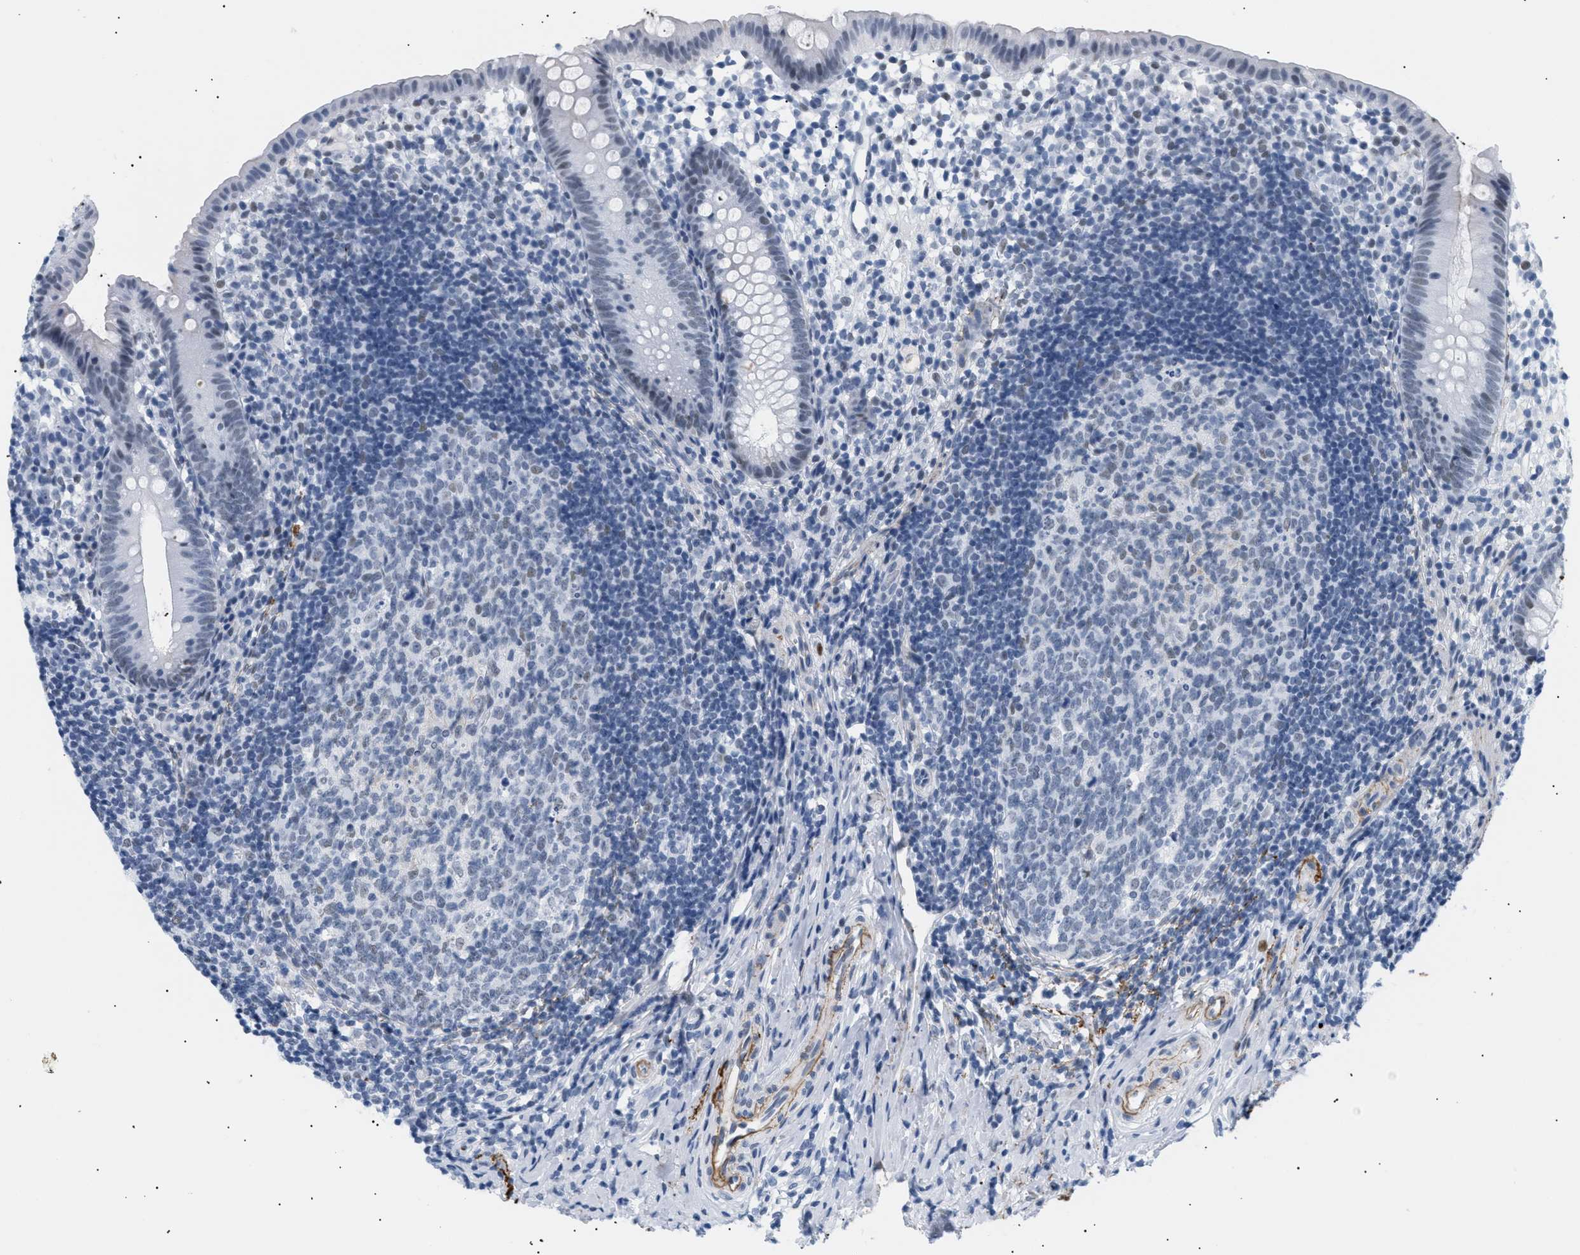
{"staining": {"intensity": "negative", "quantity": "none", "location": "none"}, "tissue": "appendix", "cell_type": "Glandular cells", "image_type": "normal", "snomed": [{"axis": "morphology", "description": "Normal tissue, NOS"}, {"axis": "topography", "description": "Appendix"}], "caption": "Immunohistochemical staining of normal appendix reveals no significant staining in glandular cells.", "gene": "ELN", "patient": {"sex": "female", "age": 20}}